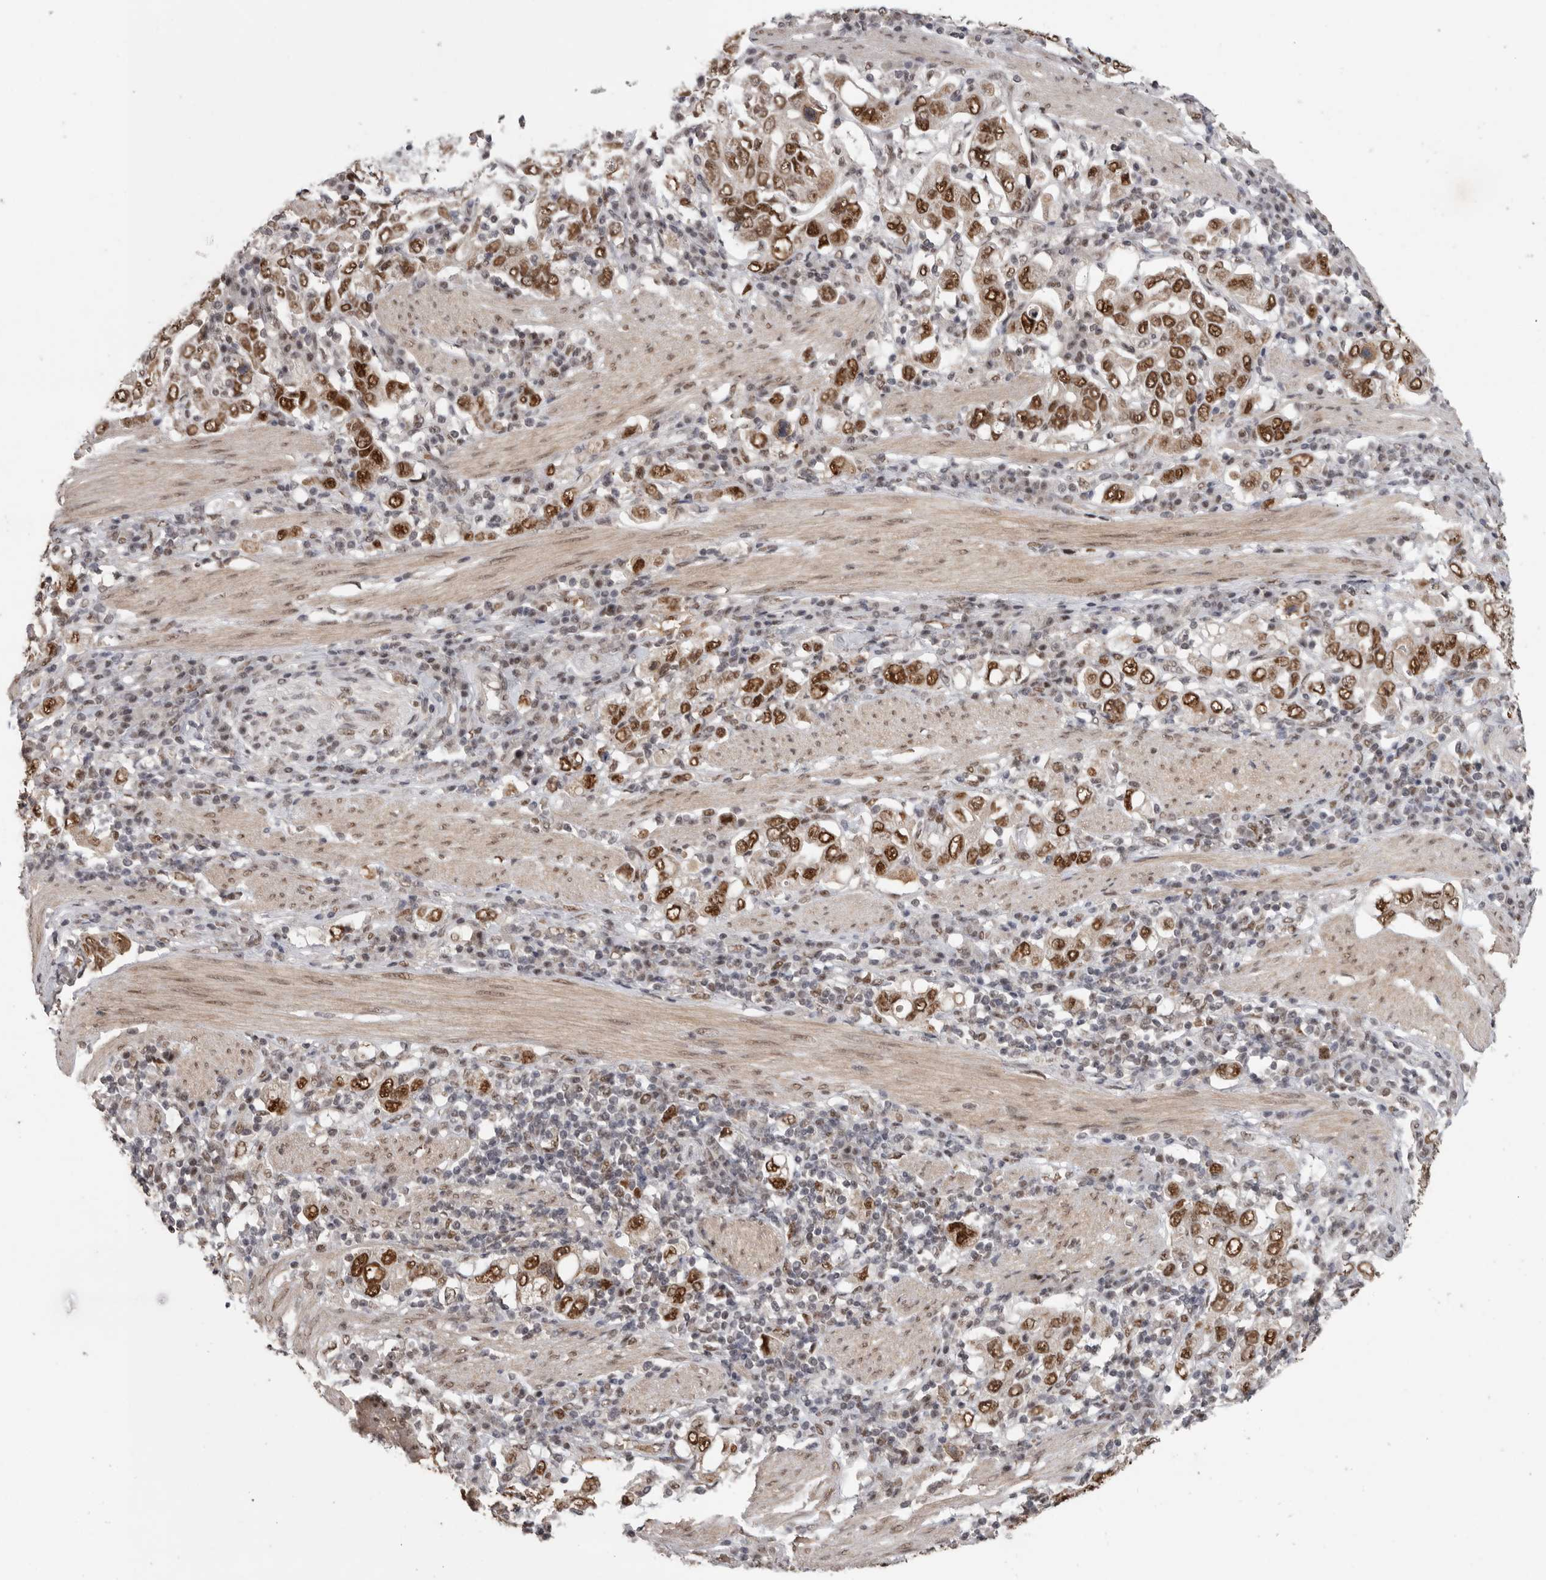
{"staining": {"intensity": "strong", "quantity": ">75%", "location": "nuclear"}, "tissue": "stomach cancer", "cell_type": "Tumor cells", "image_type": "cancer", "snomed": [{"axis": "morphology", "description": "Adenocarcinoma, NOS"}, {"axis": "topography", "description": "Stomach, upper"}], "caption": "Immunohistochemical staining of human adenocarcinoma (stomach) demonstrates strong nuclear protein positivity in approximately >75% of tumor cells.", "gene": "PPP1R10", "patient": {"sex": "male", "age": 62}}